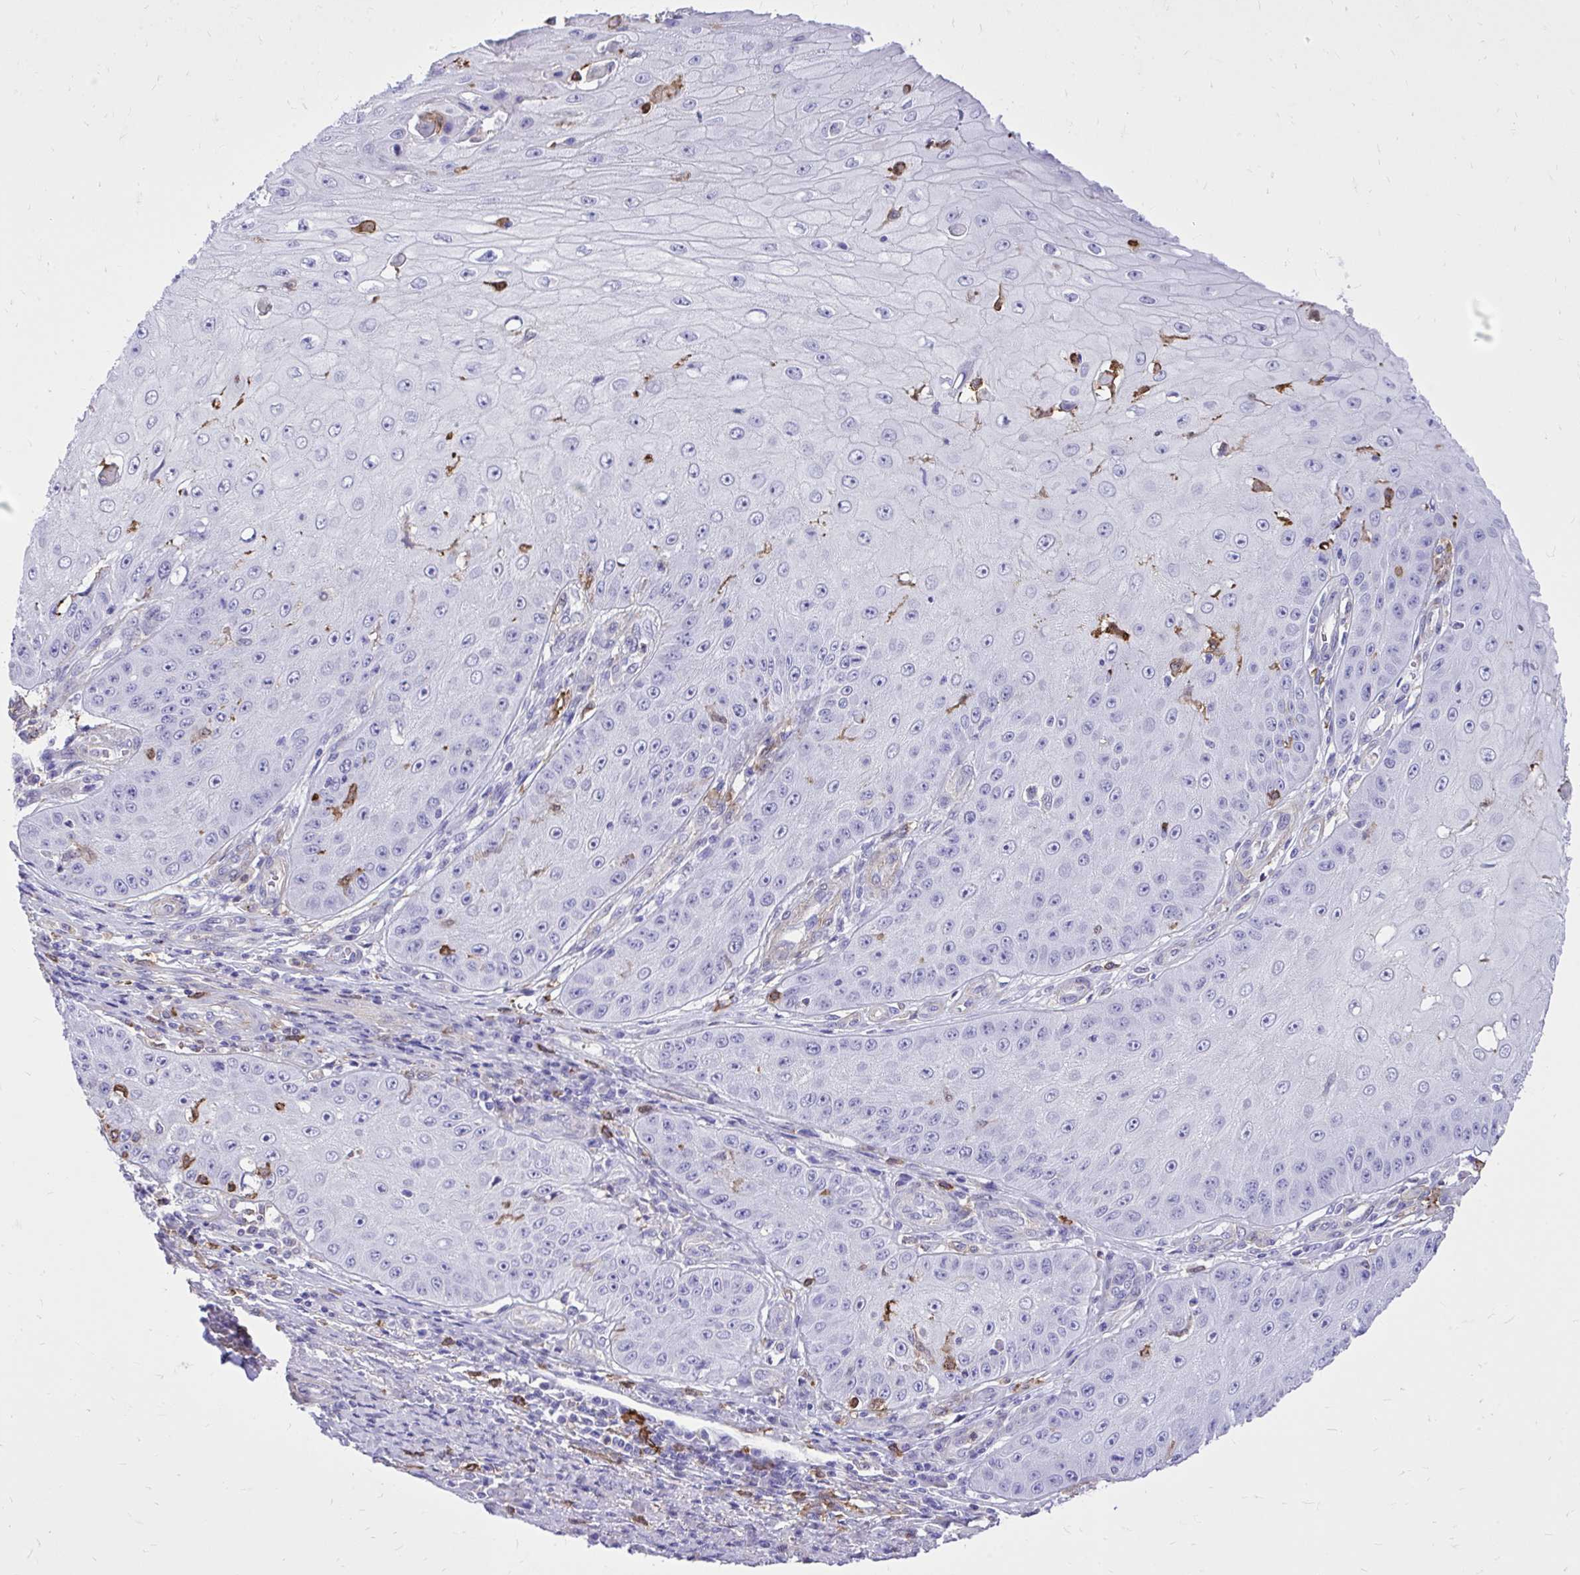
{"staining": {"intensity": "negative", "quantity": "none", "location": "none"}, "tissue": "skin cancer", "cell_type": "Tumor cells", "image_type": "cancer", "snomed": [{"axis": "morphology", "description": "Squamous cell carcinoma, NOS"}, {"axis": "topography", "description": "Skin"}], "caption": "The photomicrograph shows no staining of tumor cells in skin cancer (squamous cell carcinoma).", "gene": "TLR7", "patient": {"sex": "male", "age": 70}}